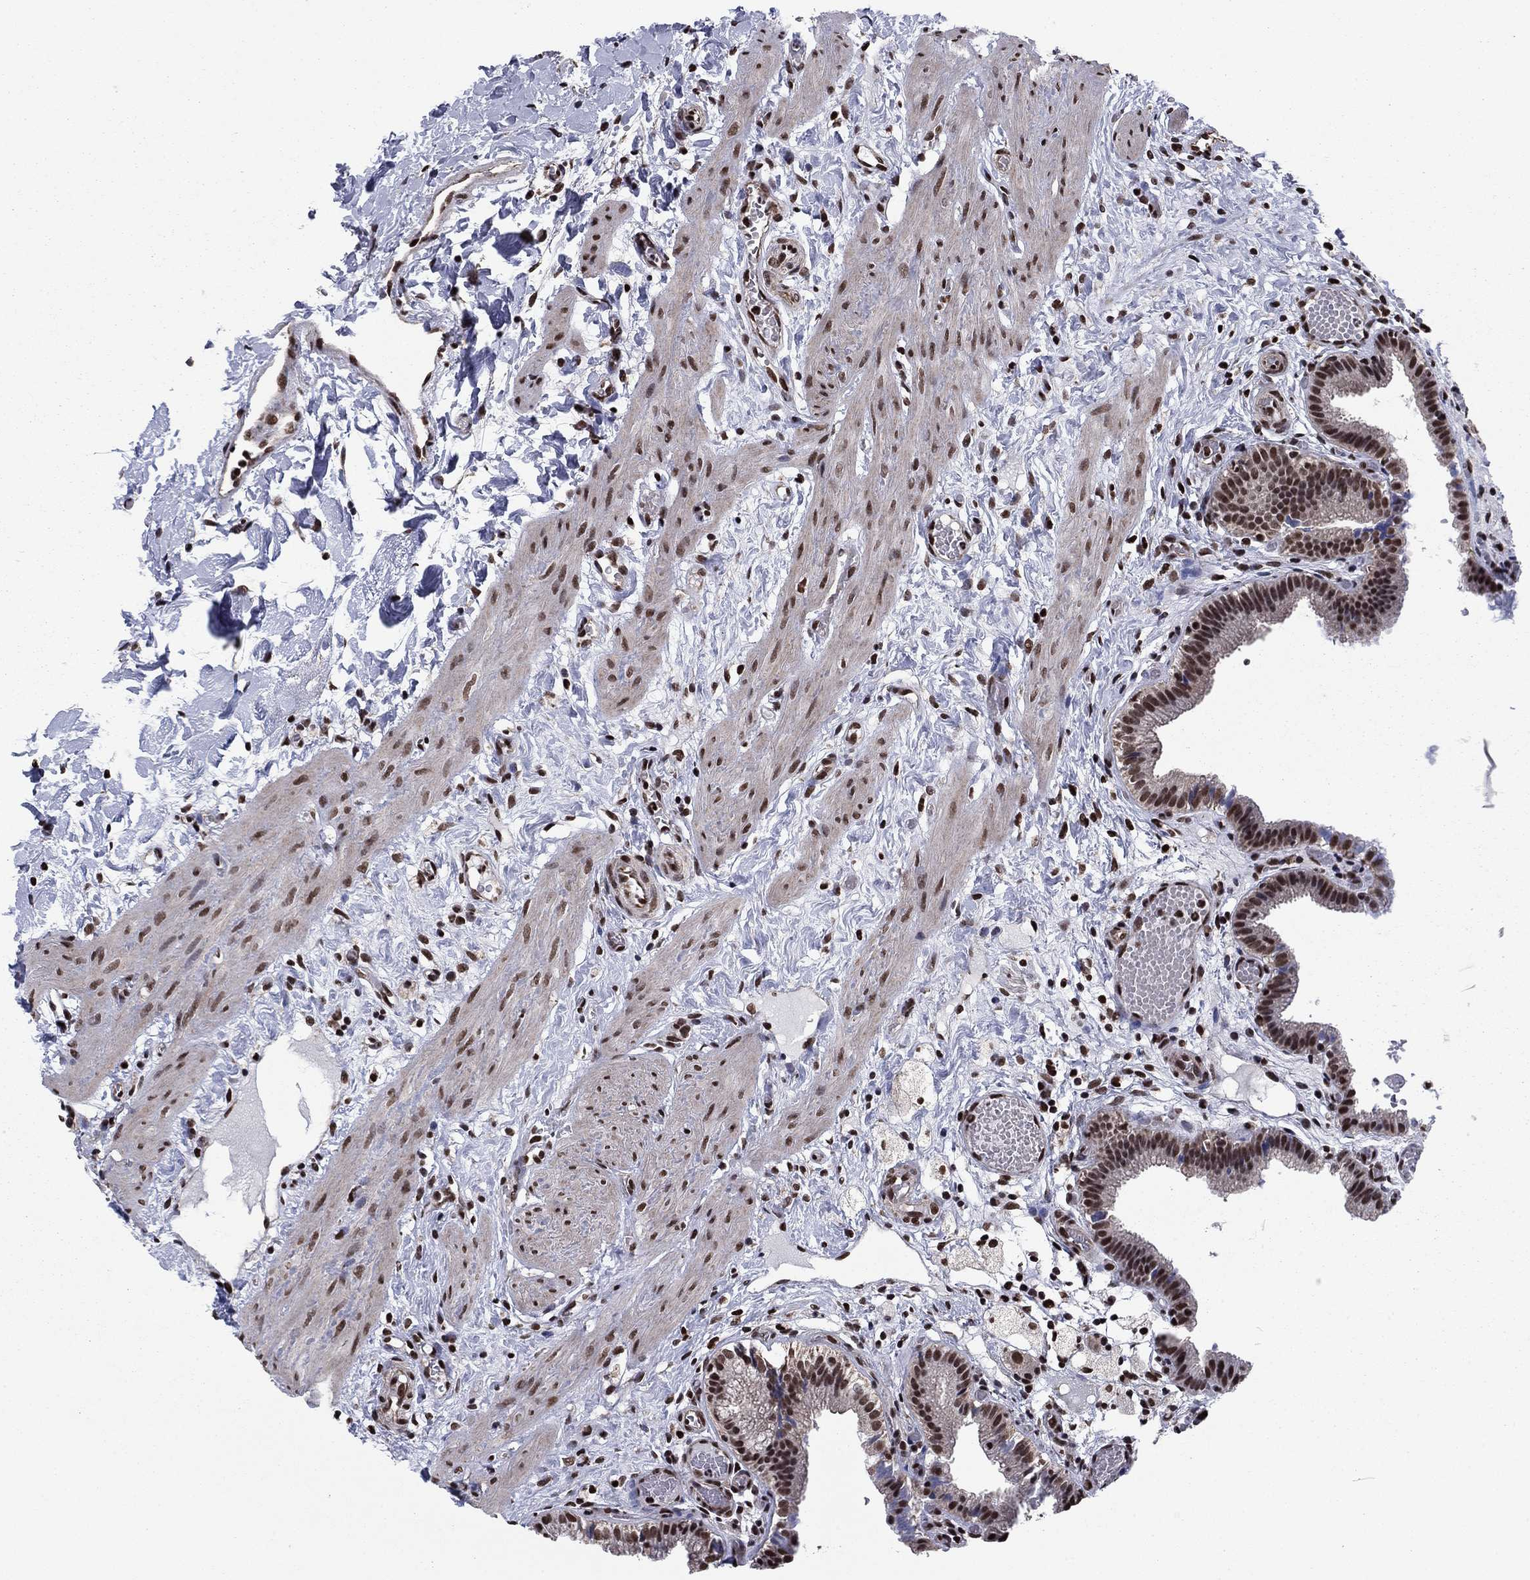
{"staining": {"intensity": "moderate", "quantity": "25%-75%", "location": "nuclear"}, "tissue": "gallbladder", "cell_type": "Glandular cells", "image_type": "normal", "snomed": [{"axis": "morphology", "description": "Normal tissue, NOS"}, {"axis": "topography", "description": "Gallbladder"}], "caption": "Immunohistochemistry (IHC) (DAB (3,3'-diaminobenzidine)) staining of normal human gallbladder reveals moderate nuclear protein positivity in approximately 25%-75% of glandular cells. (brown staining indicates protein expression, while blue staining denotes nuclei).", "gene": "N4BP2", "patient": {"sex": "female", "age": 24}}